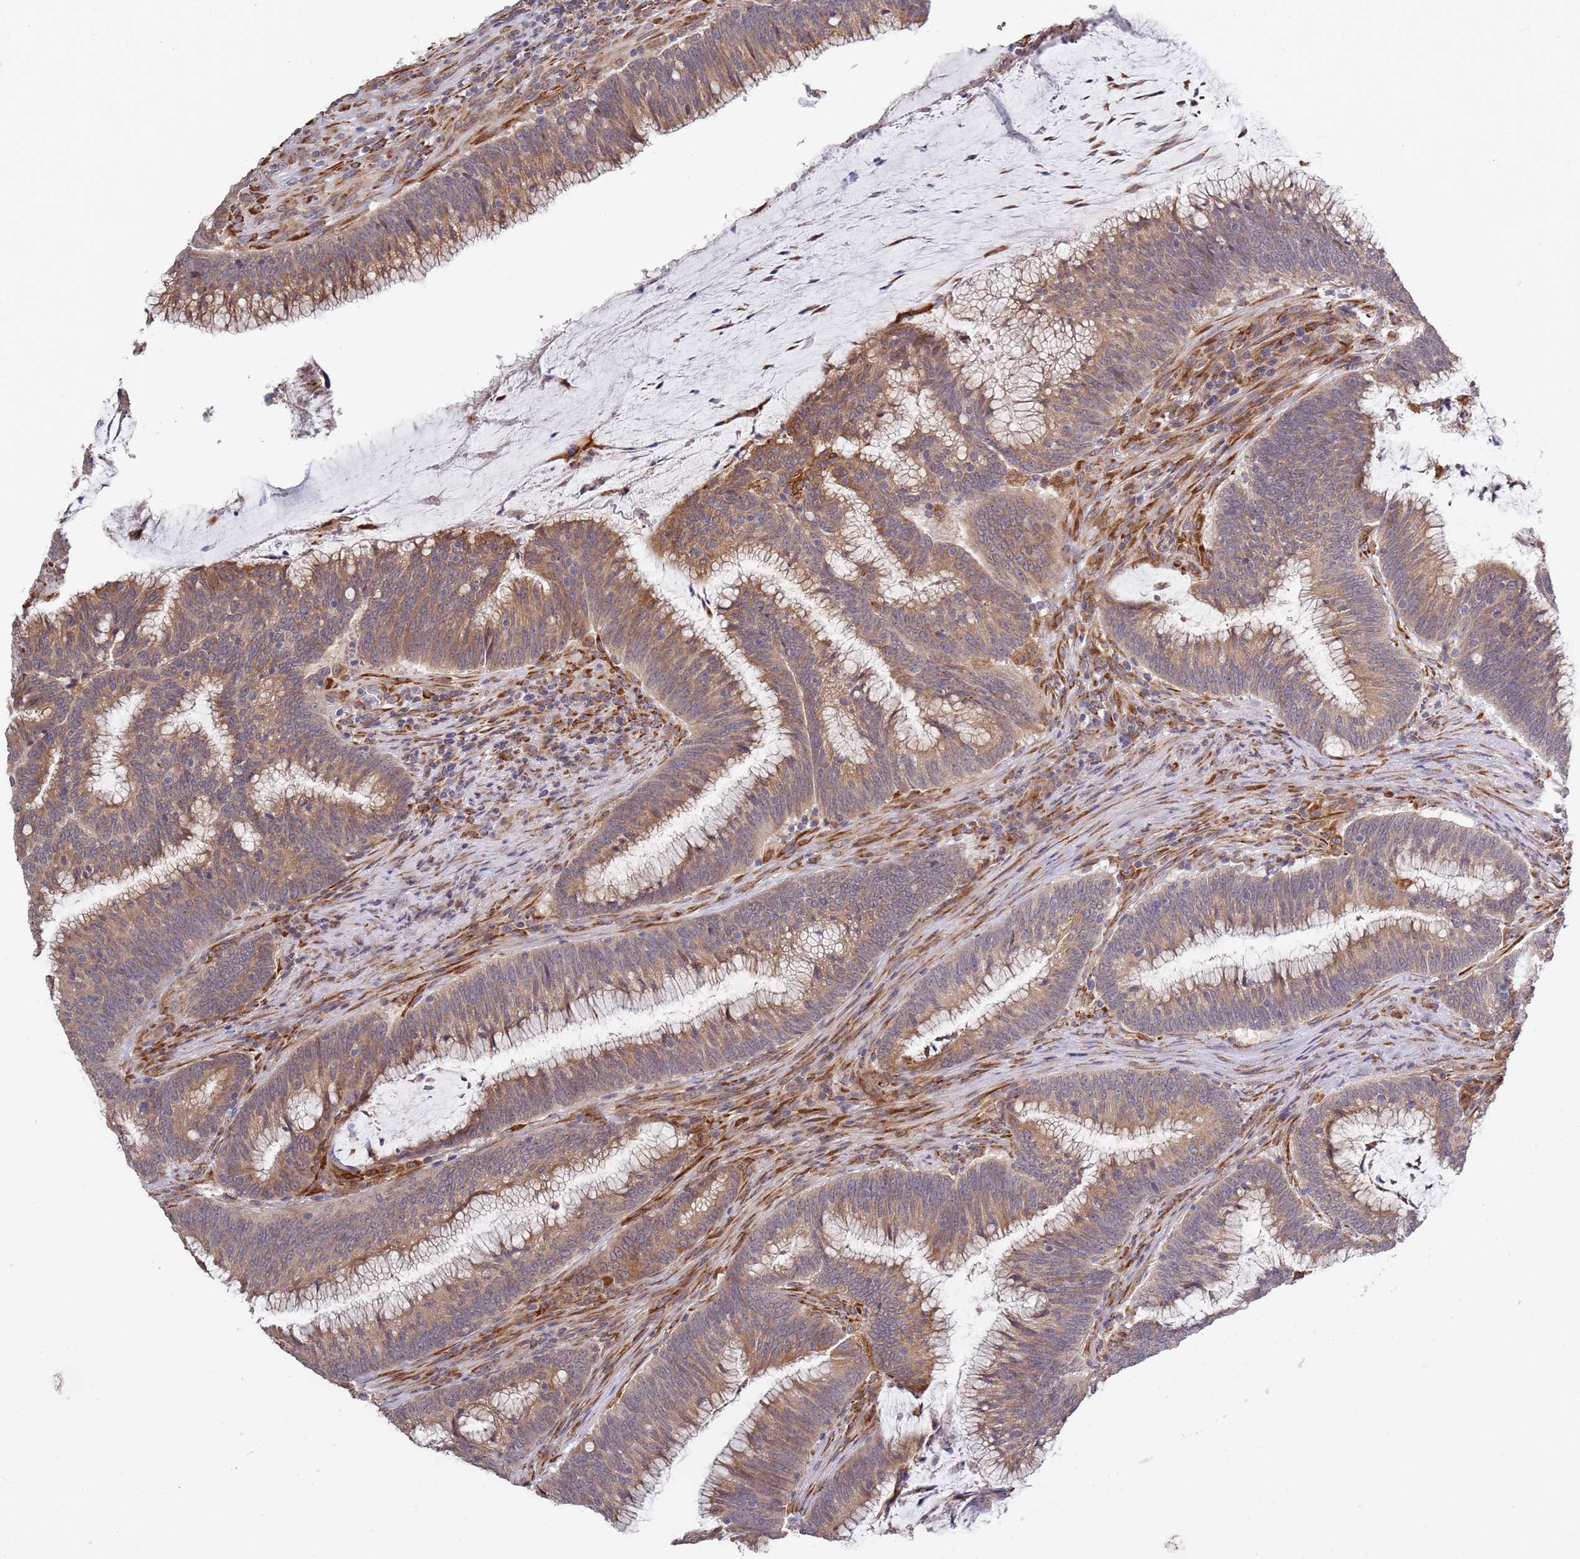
{"staining": {"intensity": "moderate", "quantity": ">75%", "location": "cytoplasmic/membranous"}, "tissue": "colorectal cancer", "cell_type": "Tumor cells", "image_type": "cancer", "snomed": [{"axis": "morphology", "description": "Adenocarcinoma, NOS"}, {"axis": "topography", "description": "Rectum"}], "caption": "Moderate cytoplasmic/membranous protein expression is appreciated in about >75% of tumor cells in colorectal cancer (adenocarcinoma).", "gene": "VRK2", "patient": {"sex": "female", "age": 77}}